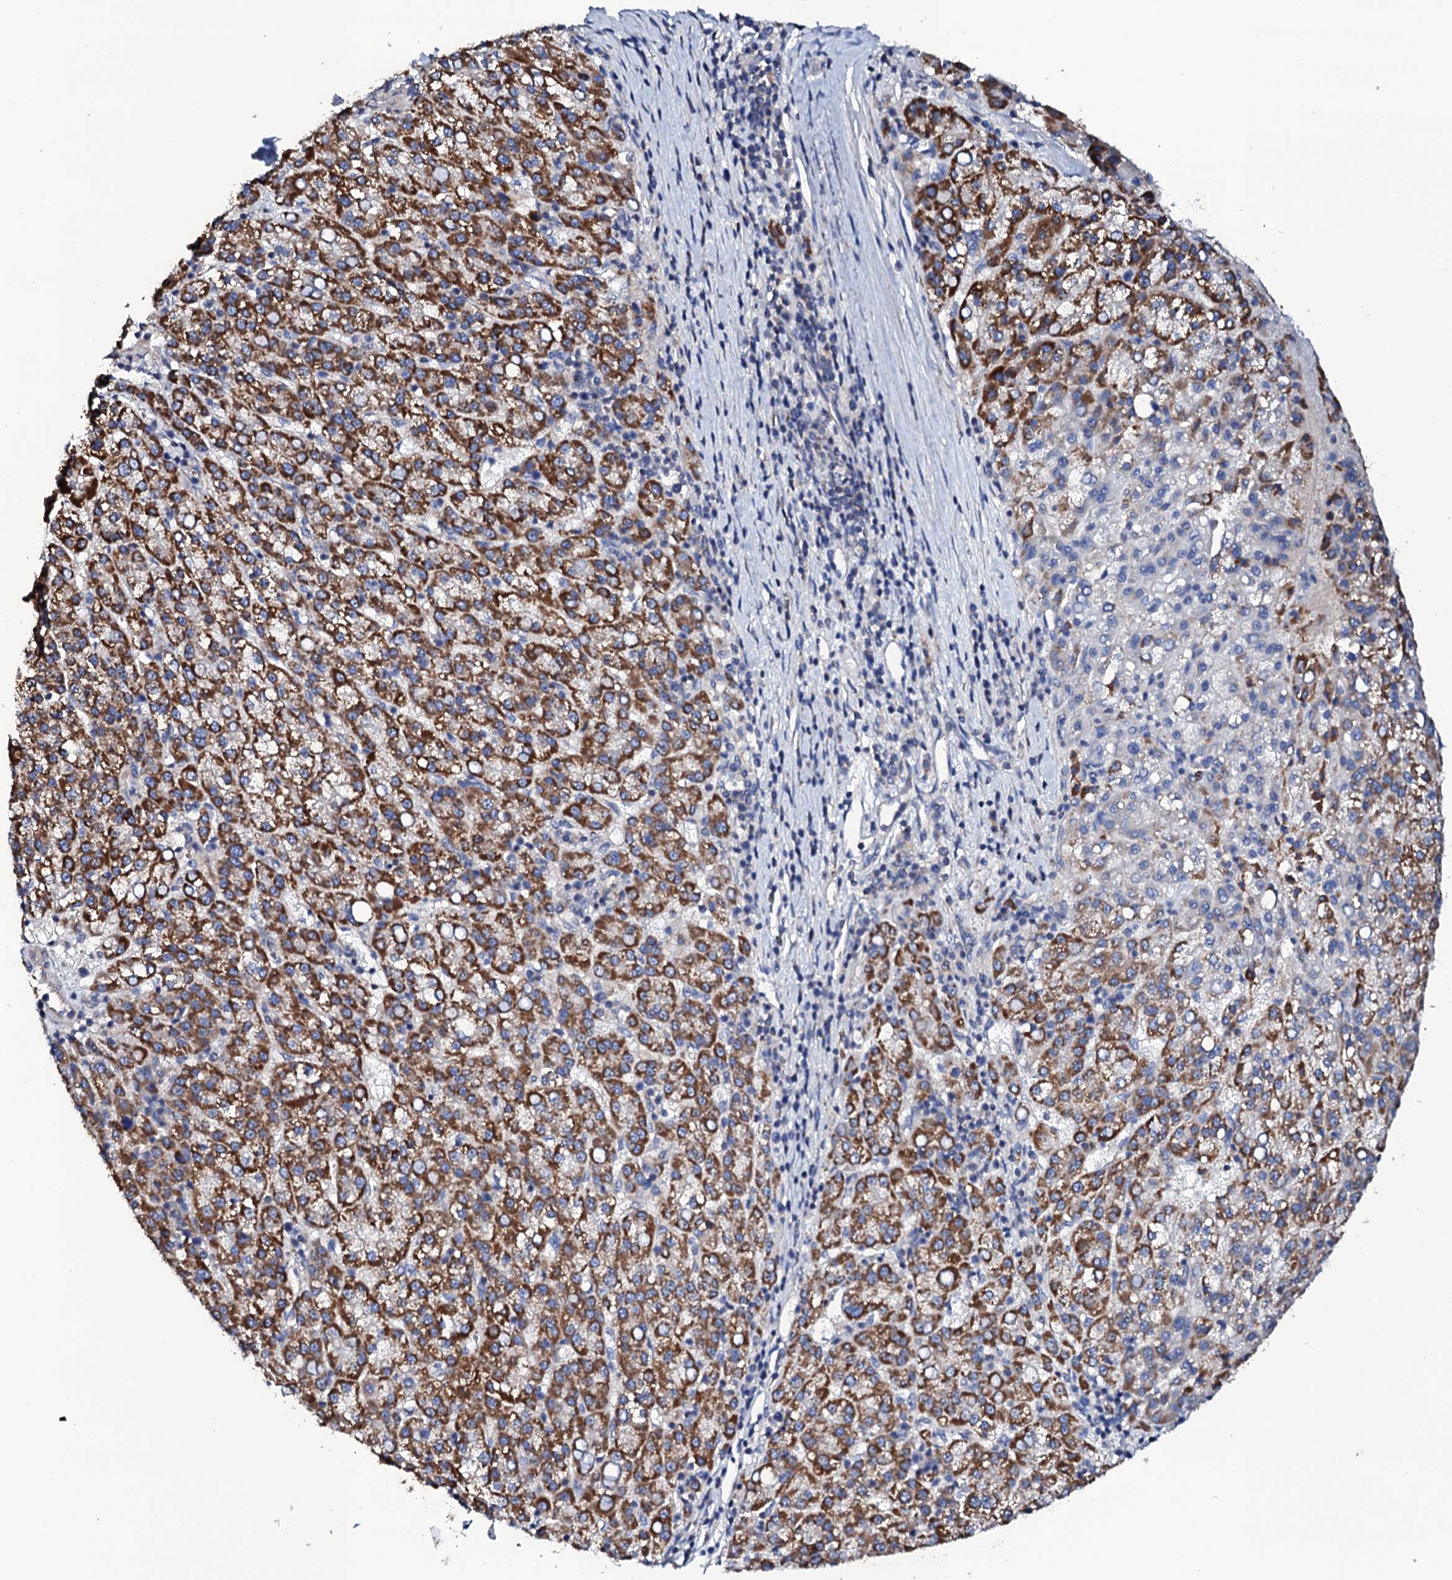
{"staining": {"intensity": "strong", "quantity": ">75%", "location": "cytoplasmic/membranous"}, "tissue": "liver cancer", "cell_type": "Tumor cells", "image_type": "cancer", "snomed": [{"axis": "morphology", "description": "Carcinoma, Hepatocellular, NOS"}, {"axis": "topography", "description": "Liver"}], "caption": "Liver cancer (hepatocellular carcinoma) was stained to show a protein in brown. There is high levels of strong cytoplasmic/membranous positivity in approximately >75% of tumor cells.", "gene": "TCAF2", "patient": {"sex": "female", "age": 58}}